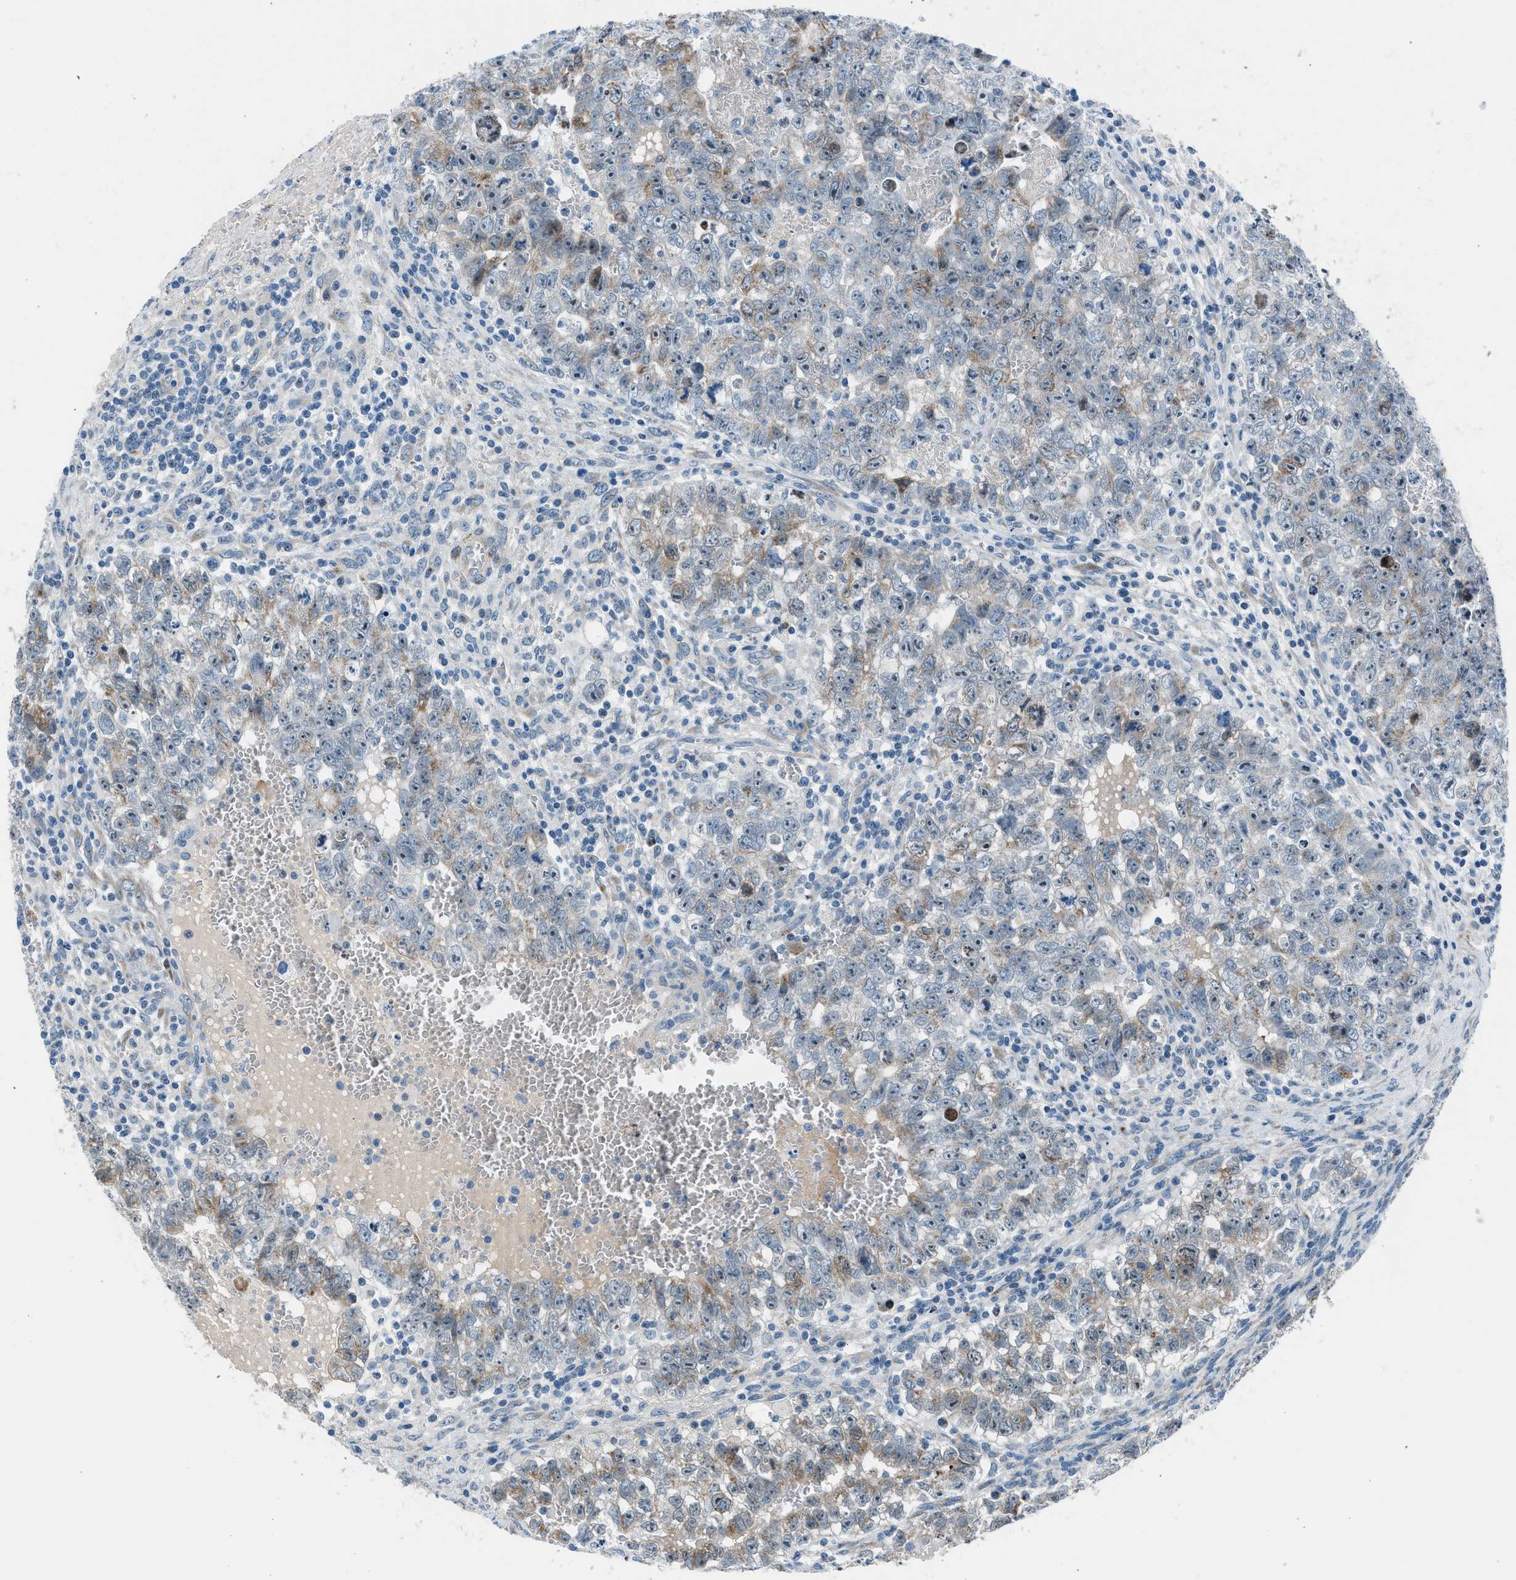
{"staining": {"intensity": "weak", "quantity": ">75%", "location": "cytoplasmic/membranous"}, "tissue": "testis cancer", "cell_type": "Tumor cells", "image_type": "cancer", "snomed": [{"axis": "morphology", "description": "Seminoma, NOS"}, {"axis": "morphology", "description": "Carcinoma, Embryonal, NOS"}, {"axis": "topography", "description": "Testis"}], "caption": "Immunohistochemical staining of testis cancer (embryonal carcinoma) displays weak cytoplasmic/membranous protein positivity in about >75% of tumor cells.", "gene": "RNF41", "patient": {"sex": "male", "age": 38}}